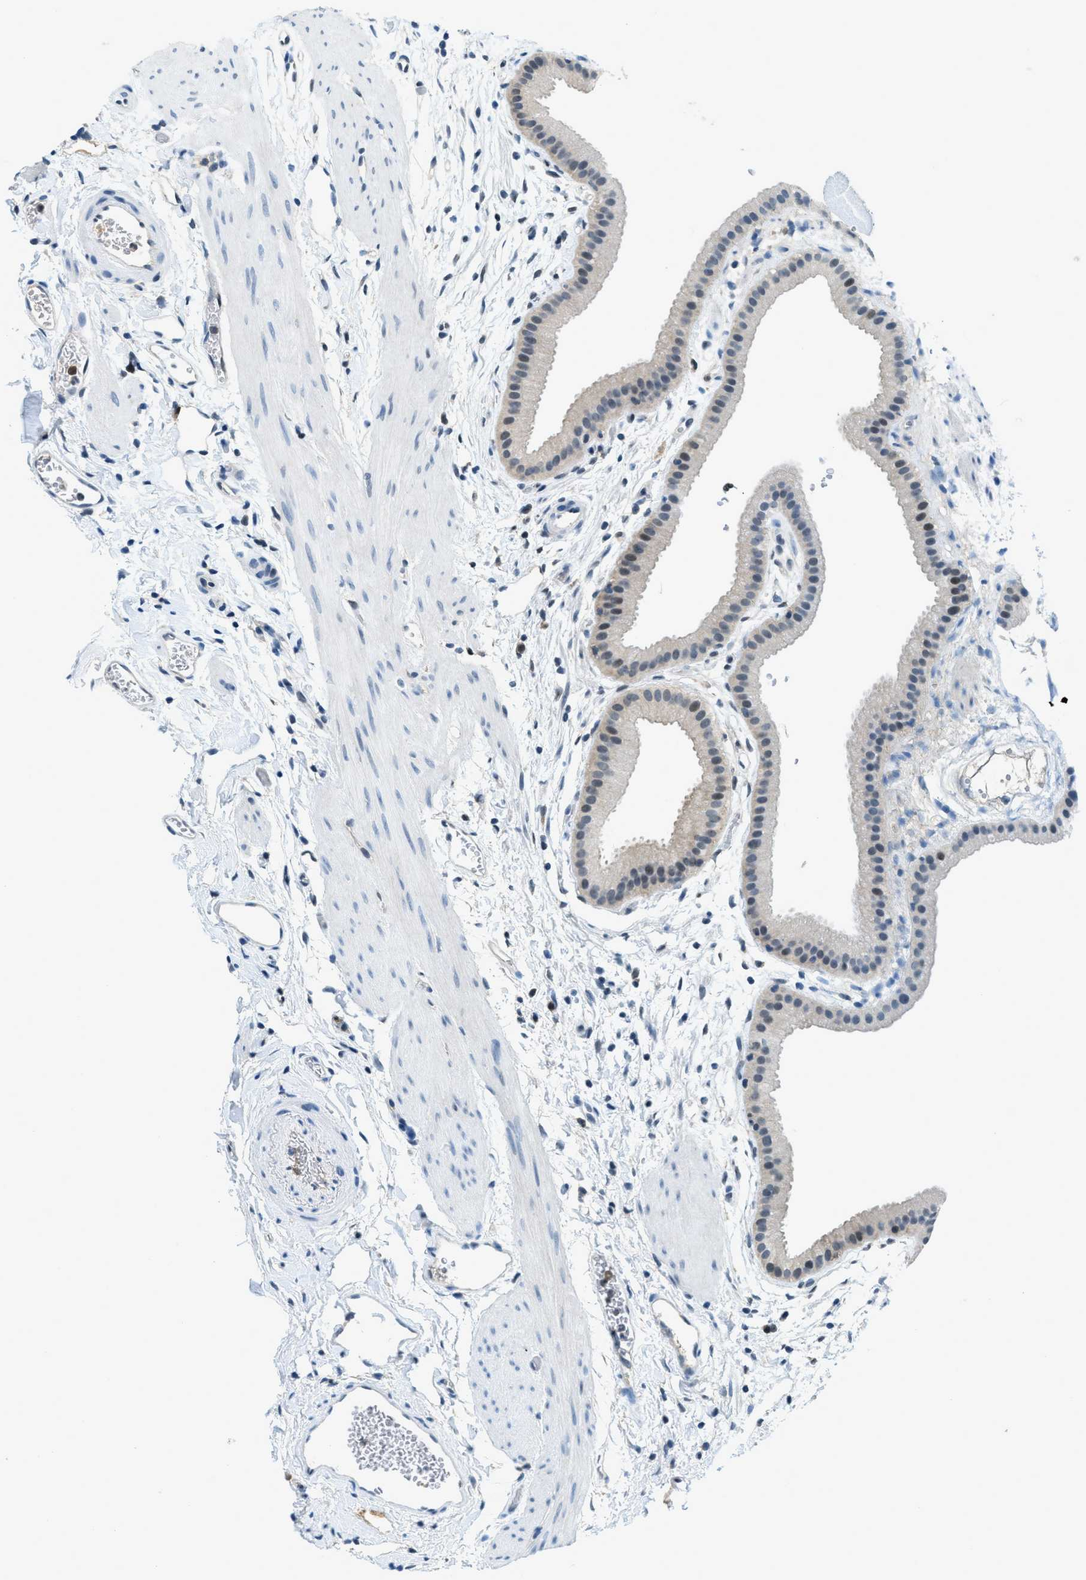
{"staining": {"intensity": "moderate", "quantity": "25%-75%", "location": "nuclear"}, "tissue": "gallbladder", "cell_type": "Glandular cells", "image_type": "normal", "snomed": [{"axis": "morphology", "description": "Normal tissue, NOS"}, {"axis": "topography", "description": "Gallbladder"}], "caption": "Immunohistochemical staining of unremarkable gallbladder shows 25%-75% levels of moderate nuclear protein positivity in about 25%-75% of glandular cells. (DAB (3,3'-diaminobenzidine) IHC, brown staining for protein, blue staining for nuclei).", "gene": "OGFR", "patient": {"sex": "female", "age": 64}}